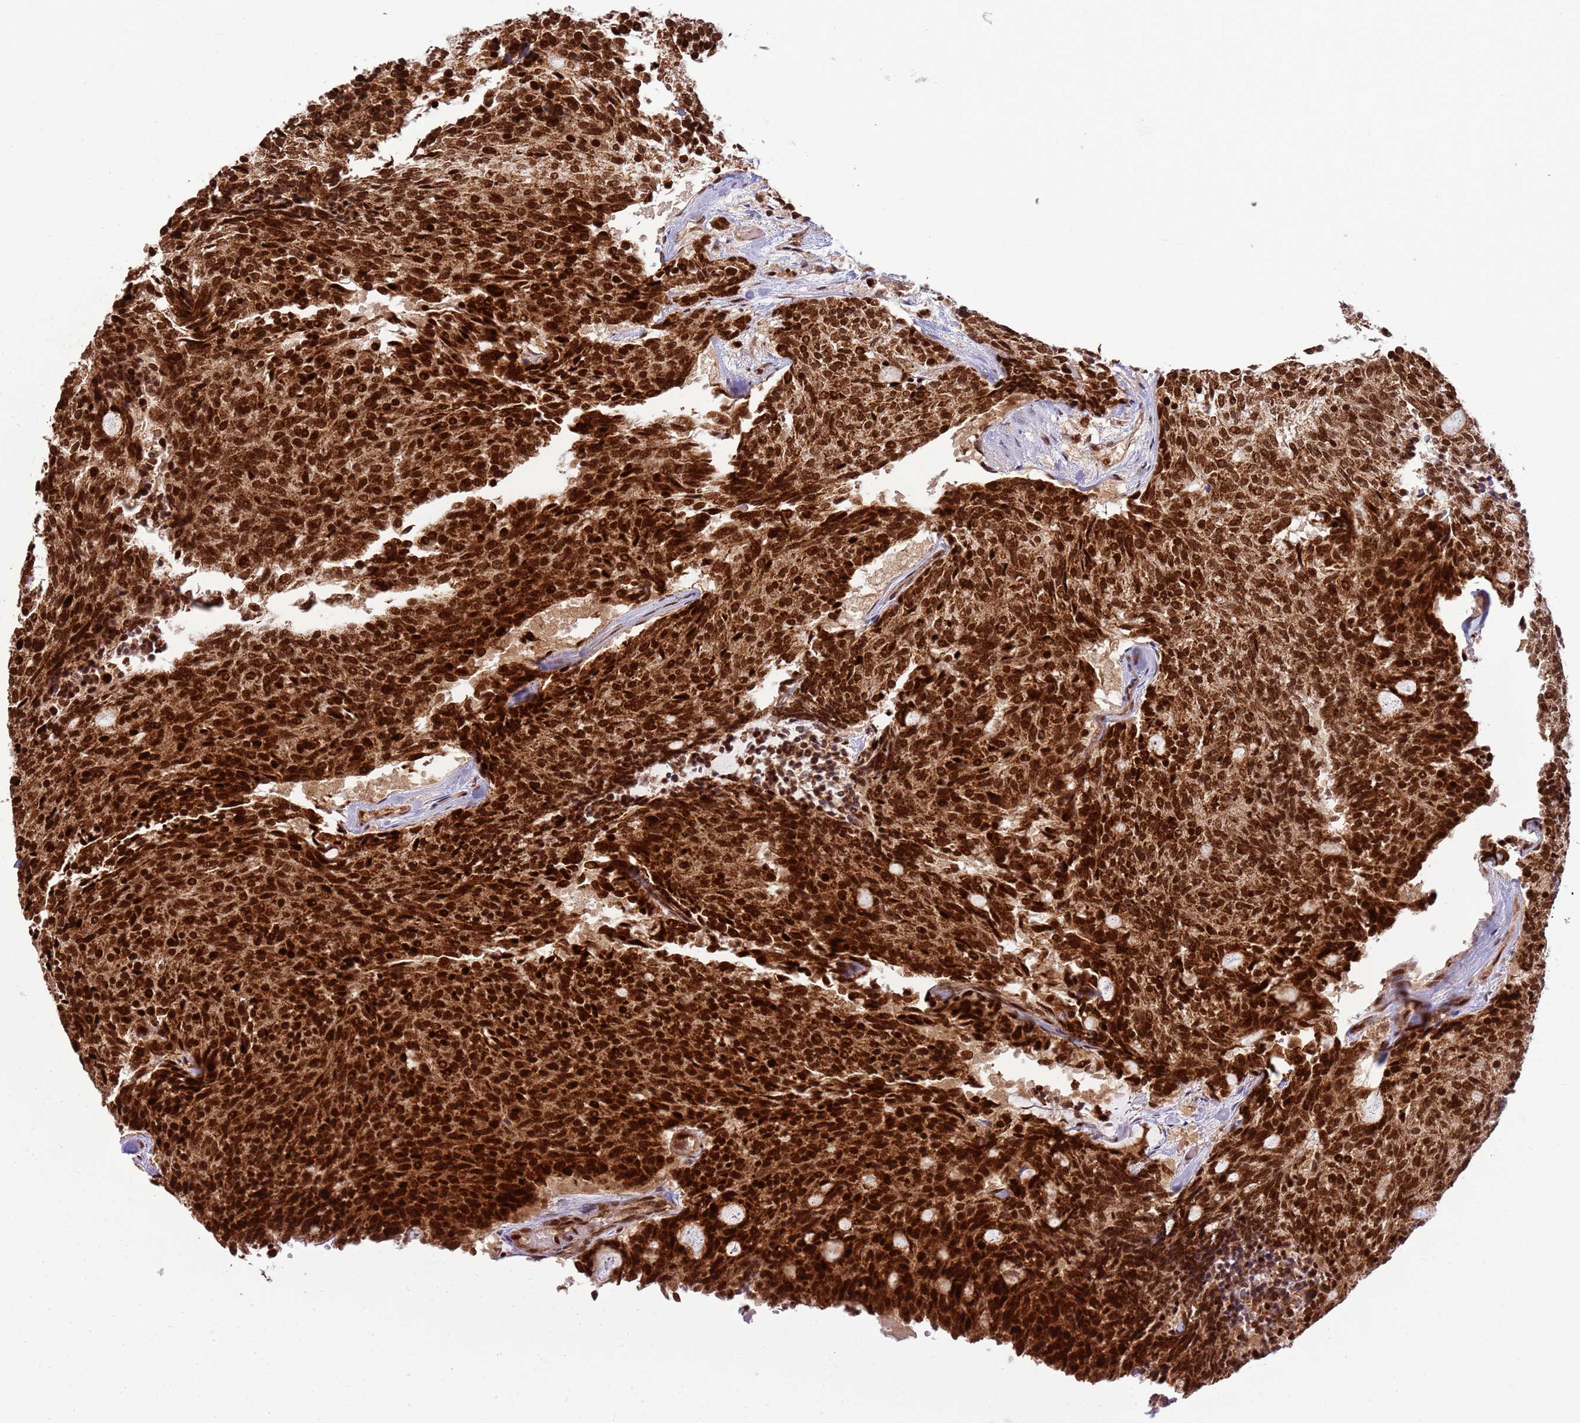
{"staining": {"intensity": "strong", "quantity": ">75%", "location": "cytoplasmic/membranous,nuclear"}, "tissue": "carcinoid", "cell_type": "Tumor cells", "image_type": "cancer", "snomed": [{"axis": "morphology", "description": "Carcinoid, malignant, NOS"}, {"axis": "topography", "description": "Pancreas"}], "caption": "Strong cytoplasmic/membranous and nuclear expression is identified in approximately >75% of tumor cells in carcinoid.", "gene": "PEX14", "patient": {"sex": "female", "age": 54}}